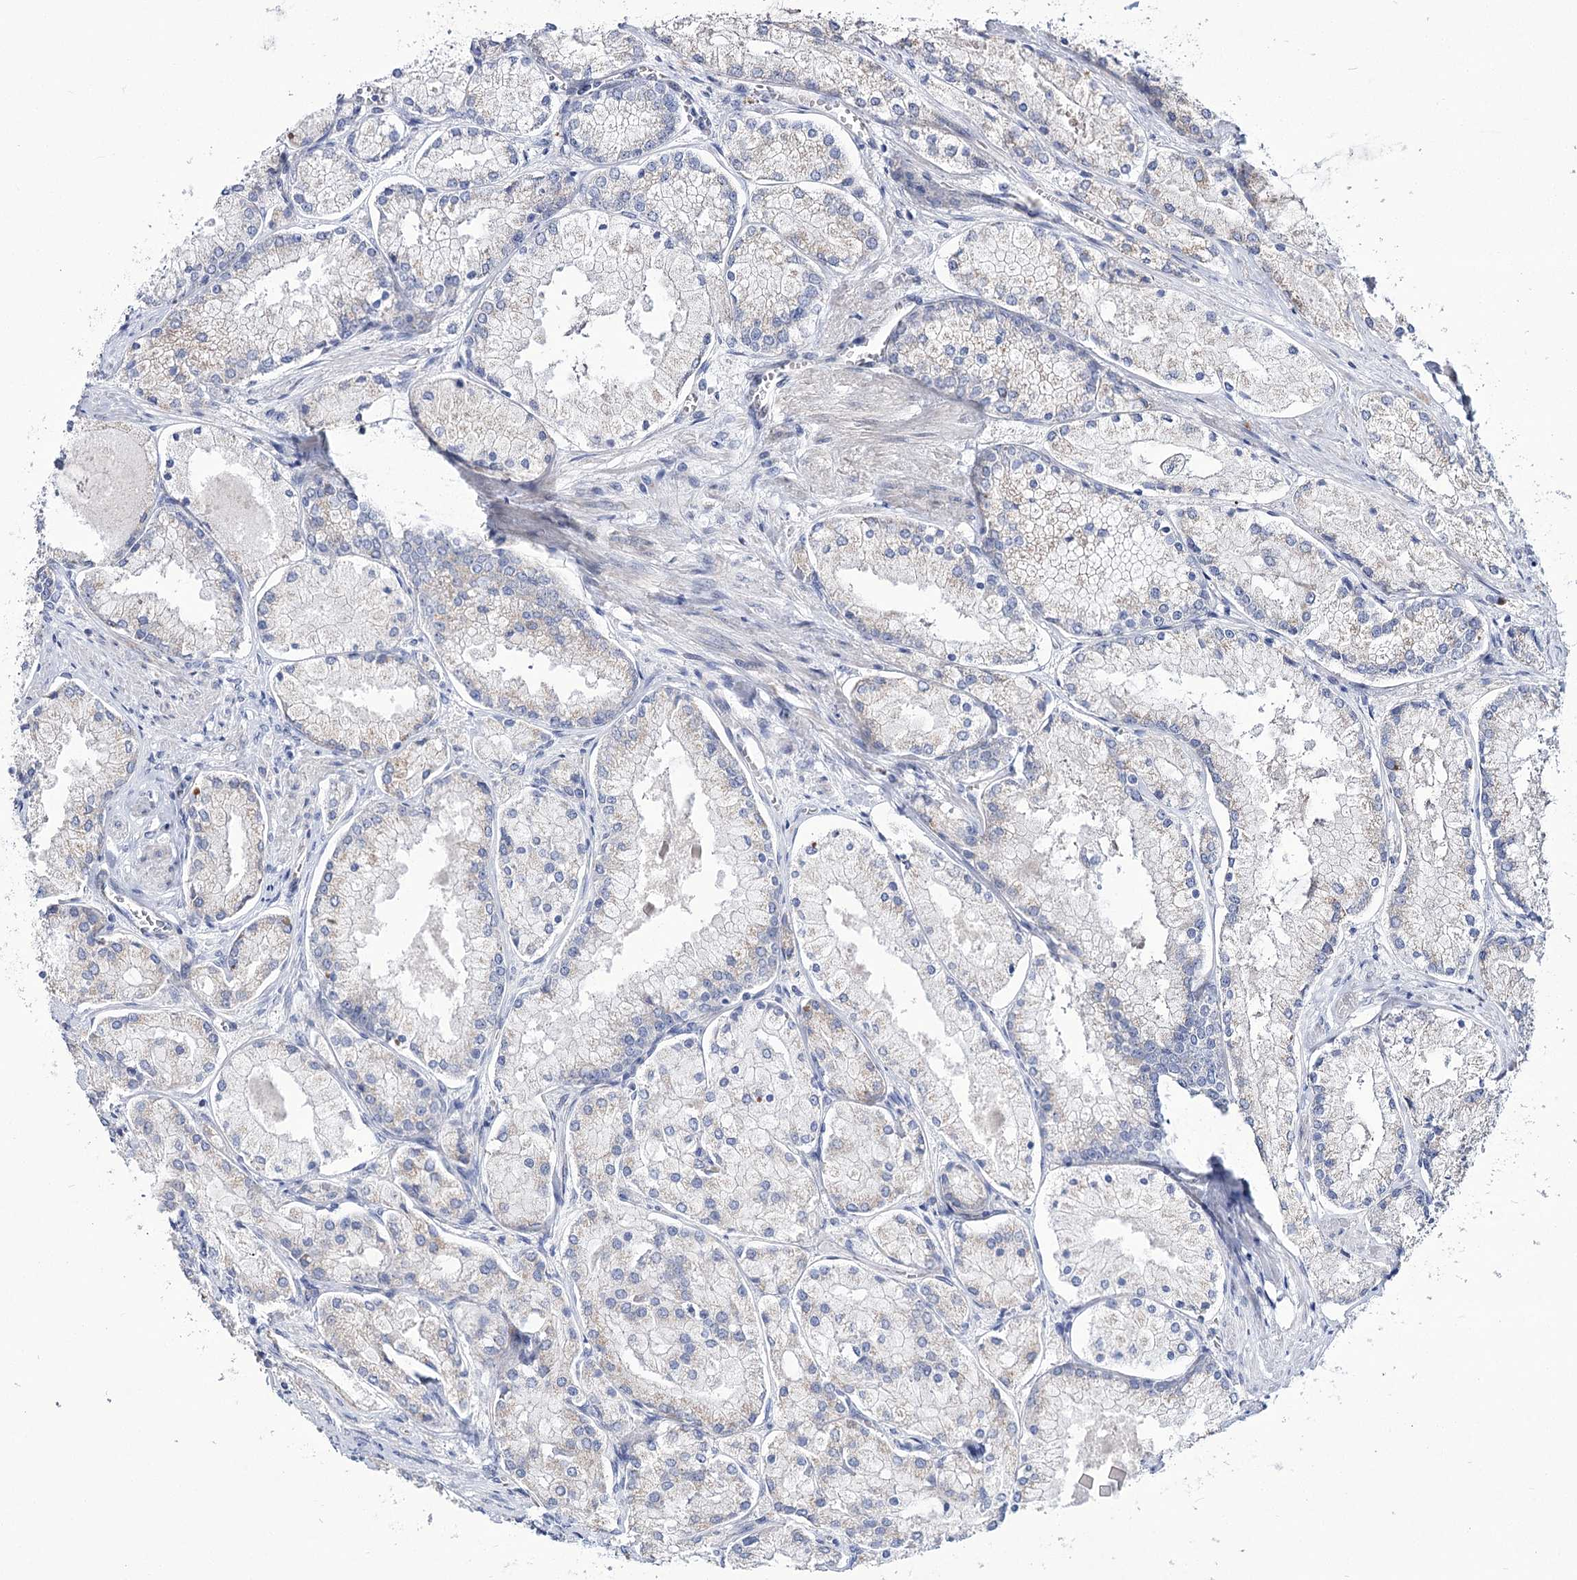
{"staining": {"intensity": "negative", "quantity": "none", "location": "none"}, "tissue": "prostate cancer", "cell_type": "Tumor cells", "image_type": "cancer", "snomed": [{"axis": "morphology", "description": "Adenocarcinoma, Low grade"}, {"axis": "topography", "description": "Prostate"}], "caption": "IHC of prostate cancer (adenocarcinoma (low-grade)) shows no expression in tumor cells. The staining is performed using DAB brown chromogen with nuclei counter-stained in using hematoxylin.", "gene": "SUOX", "patient": {"sex": "male", "age": 74}}